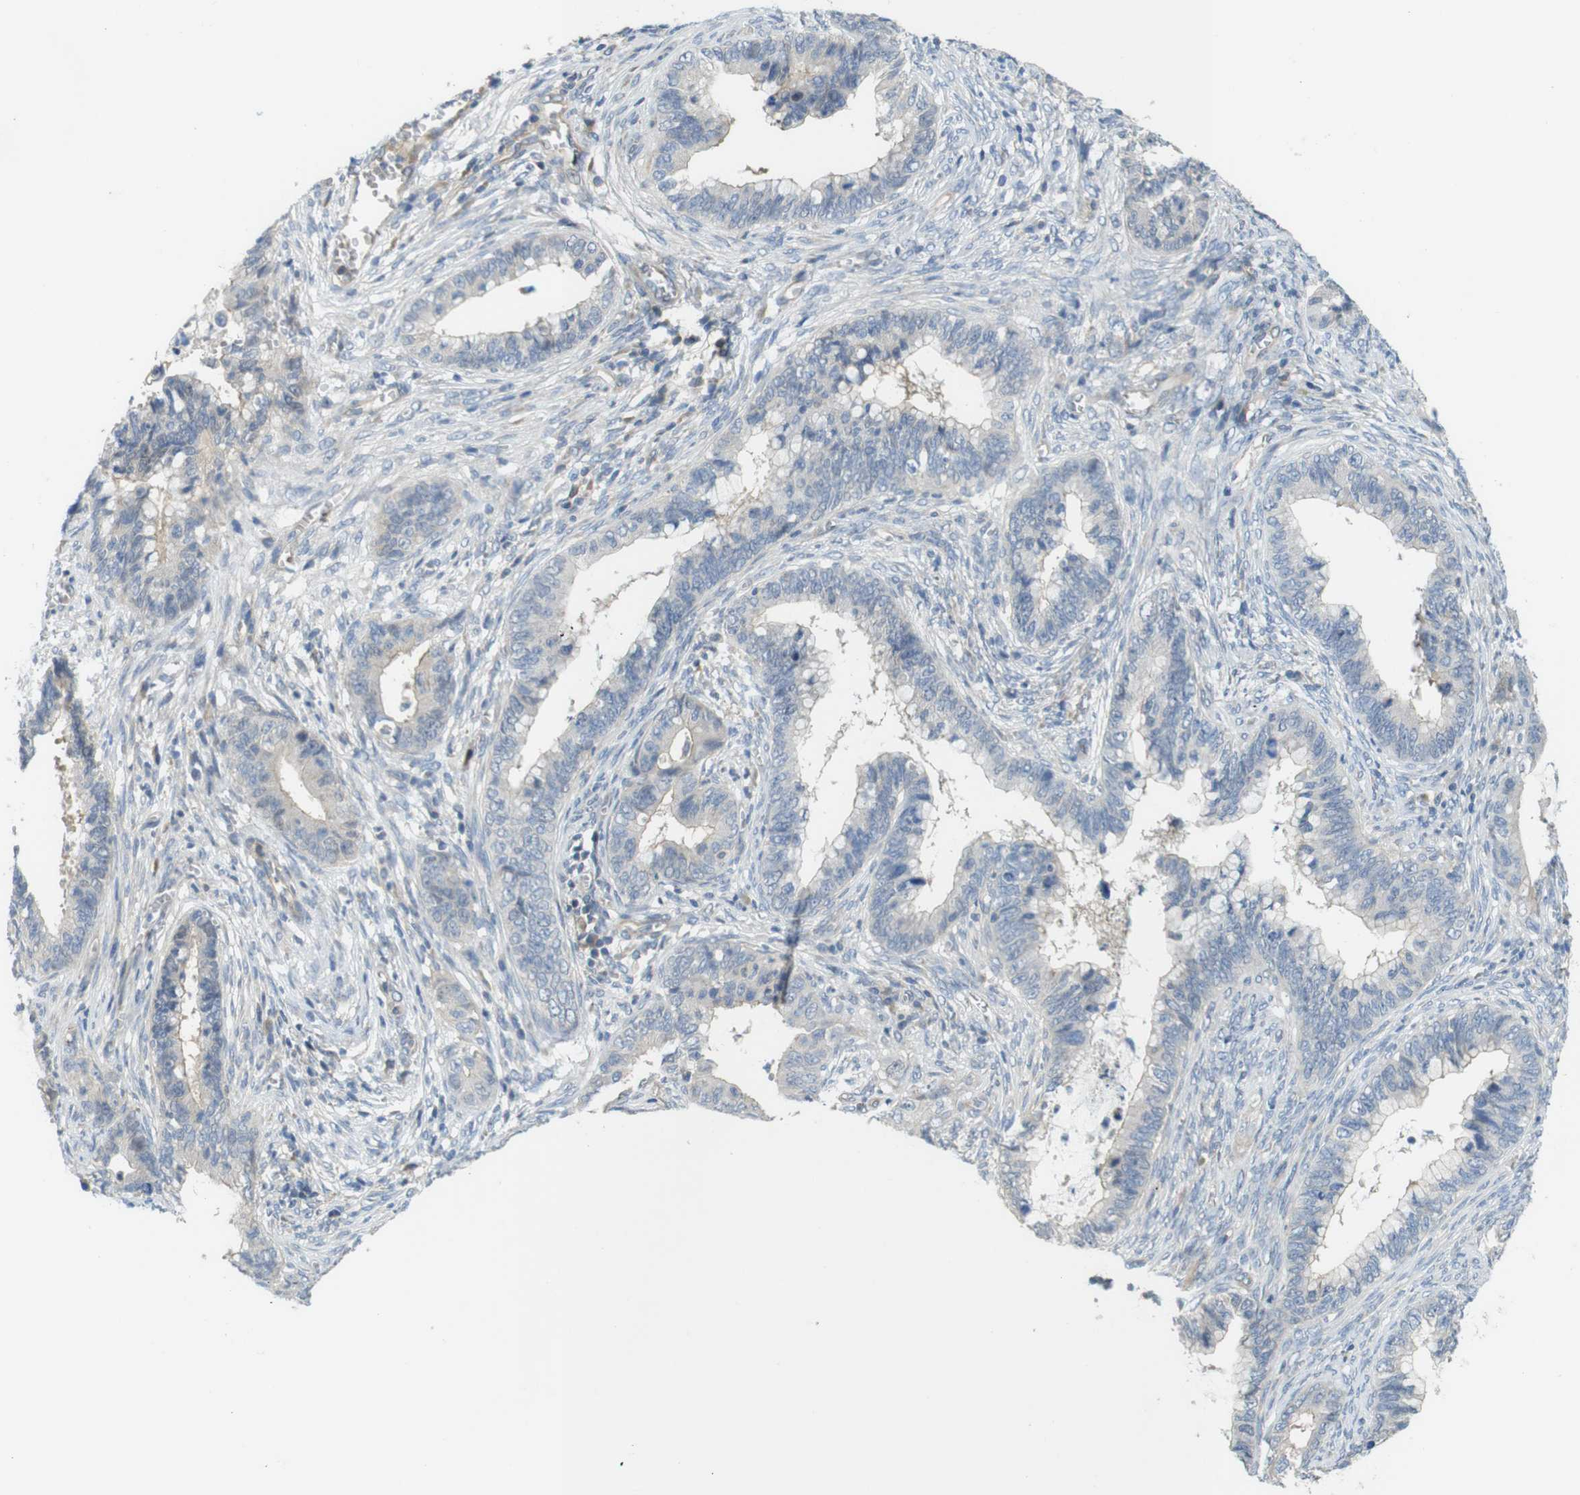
{"staining": {"intensity": "negative", "quantity": "none", "location": "none"}, "tissue": "cervical cancer", "cell_type": "Tumor cells", "image_type": "cancer", "snomed": [{"axis": "morphology", "description": "Adenocarcinoma, NOS"}, {"axis": "topography", "description": "Cervix"}], "caption": "The photomicrograph exhibits no staining of tumor cells in adenocarcinoma (cervical).", "gene": "ABHD15", "patient": {"sex": "female", "age": 44}}